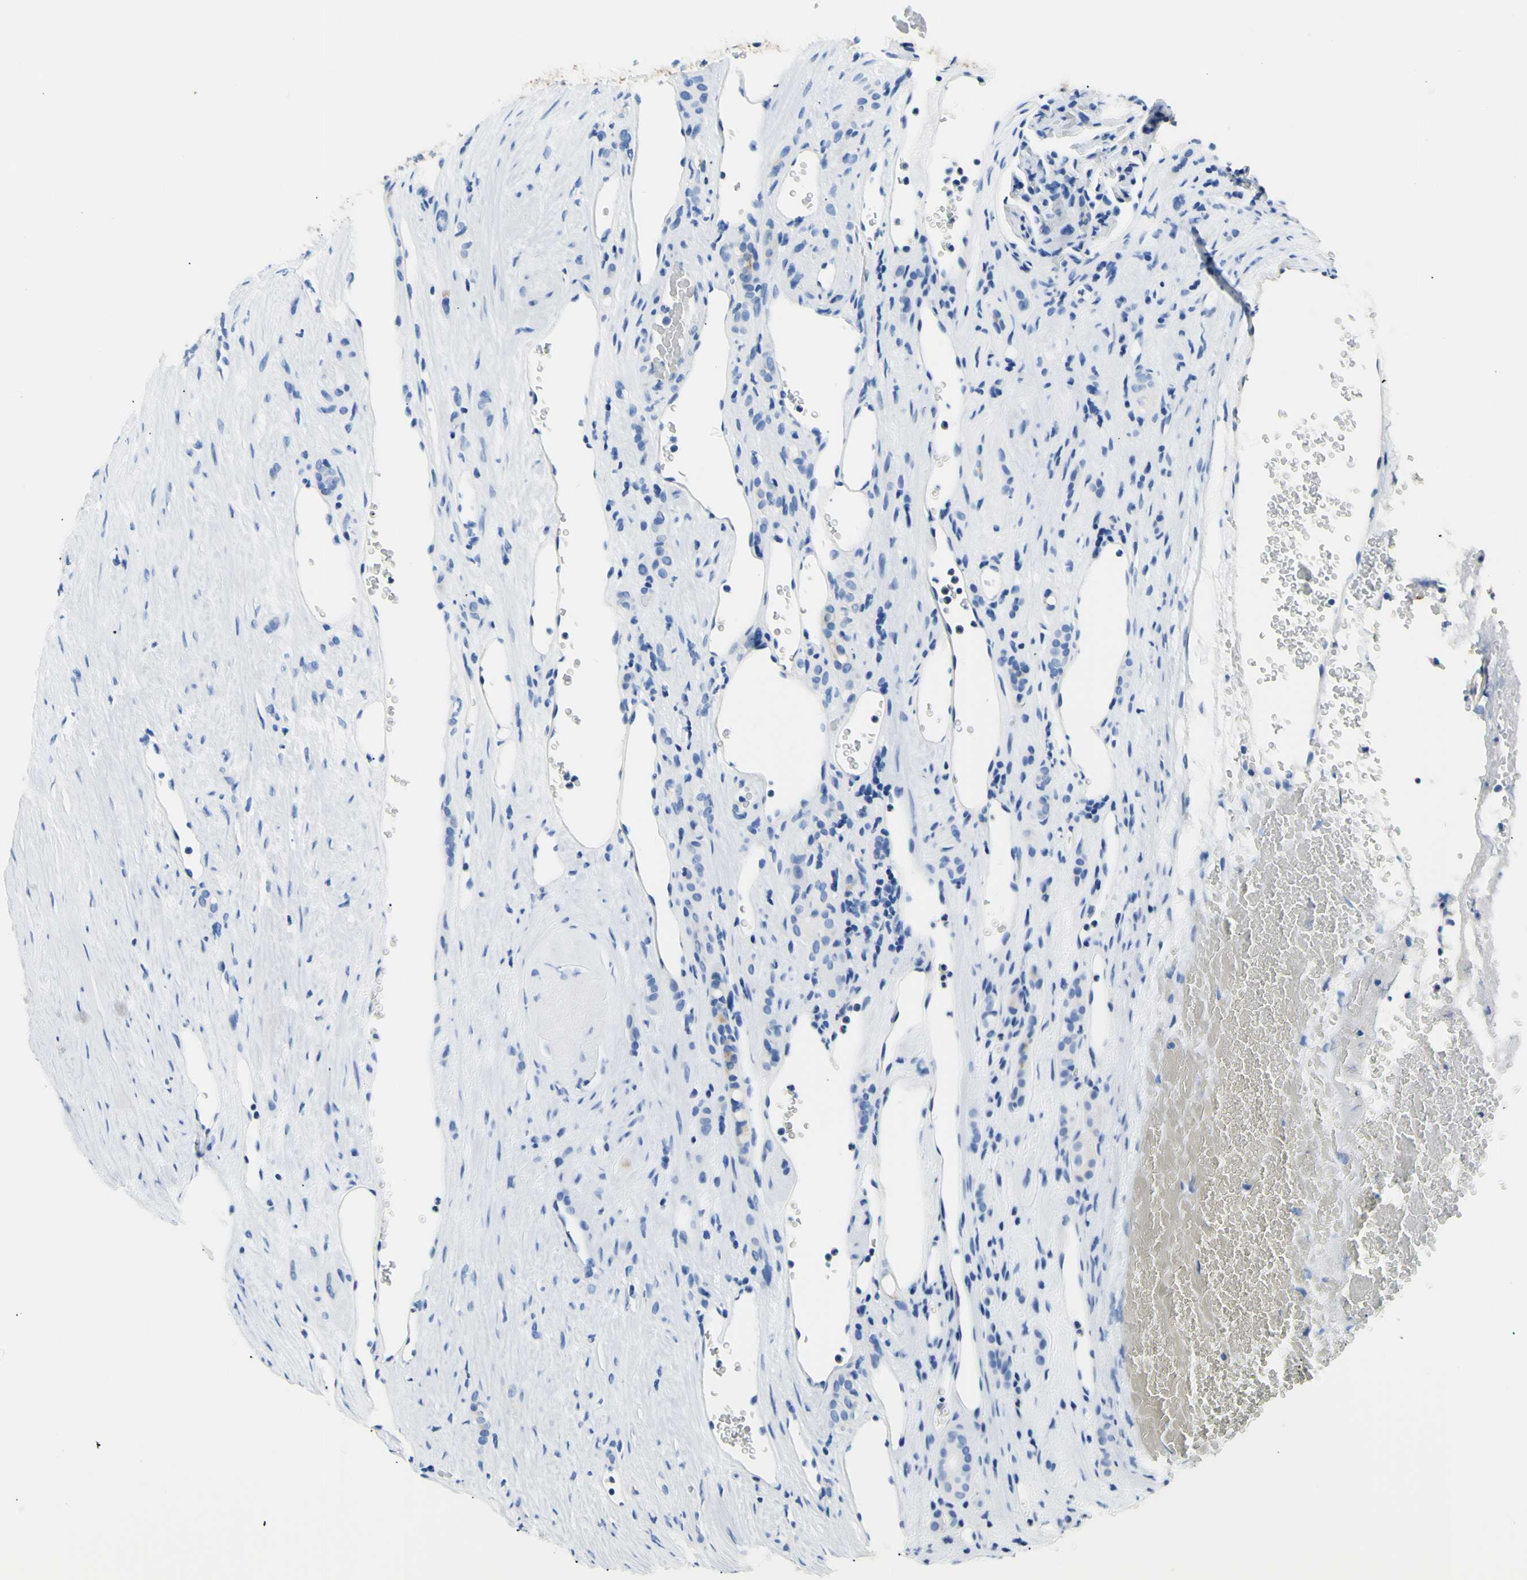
{"staining": {"intensity": "negative", "quantity": "none", "location": "none"}, "tissue": "renal cancer", "cell_type": "Tumor cells", "image_type": "cancer", "snomed": [{"axis": "morphology", "description": "Adenocarcinoma, NOS"}, {"axis": "topography", "description": "Kidney"}], "caption": "This image is of adenocarcinoma (renal) stained with immunohistochemistry to label a protein in brown with the nuclei are counter-stained blue. There is no expression in tumor cells.", "gene": "HPCA", "patient": {"sex": "female", "age": 69}}